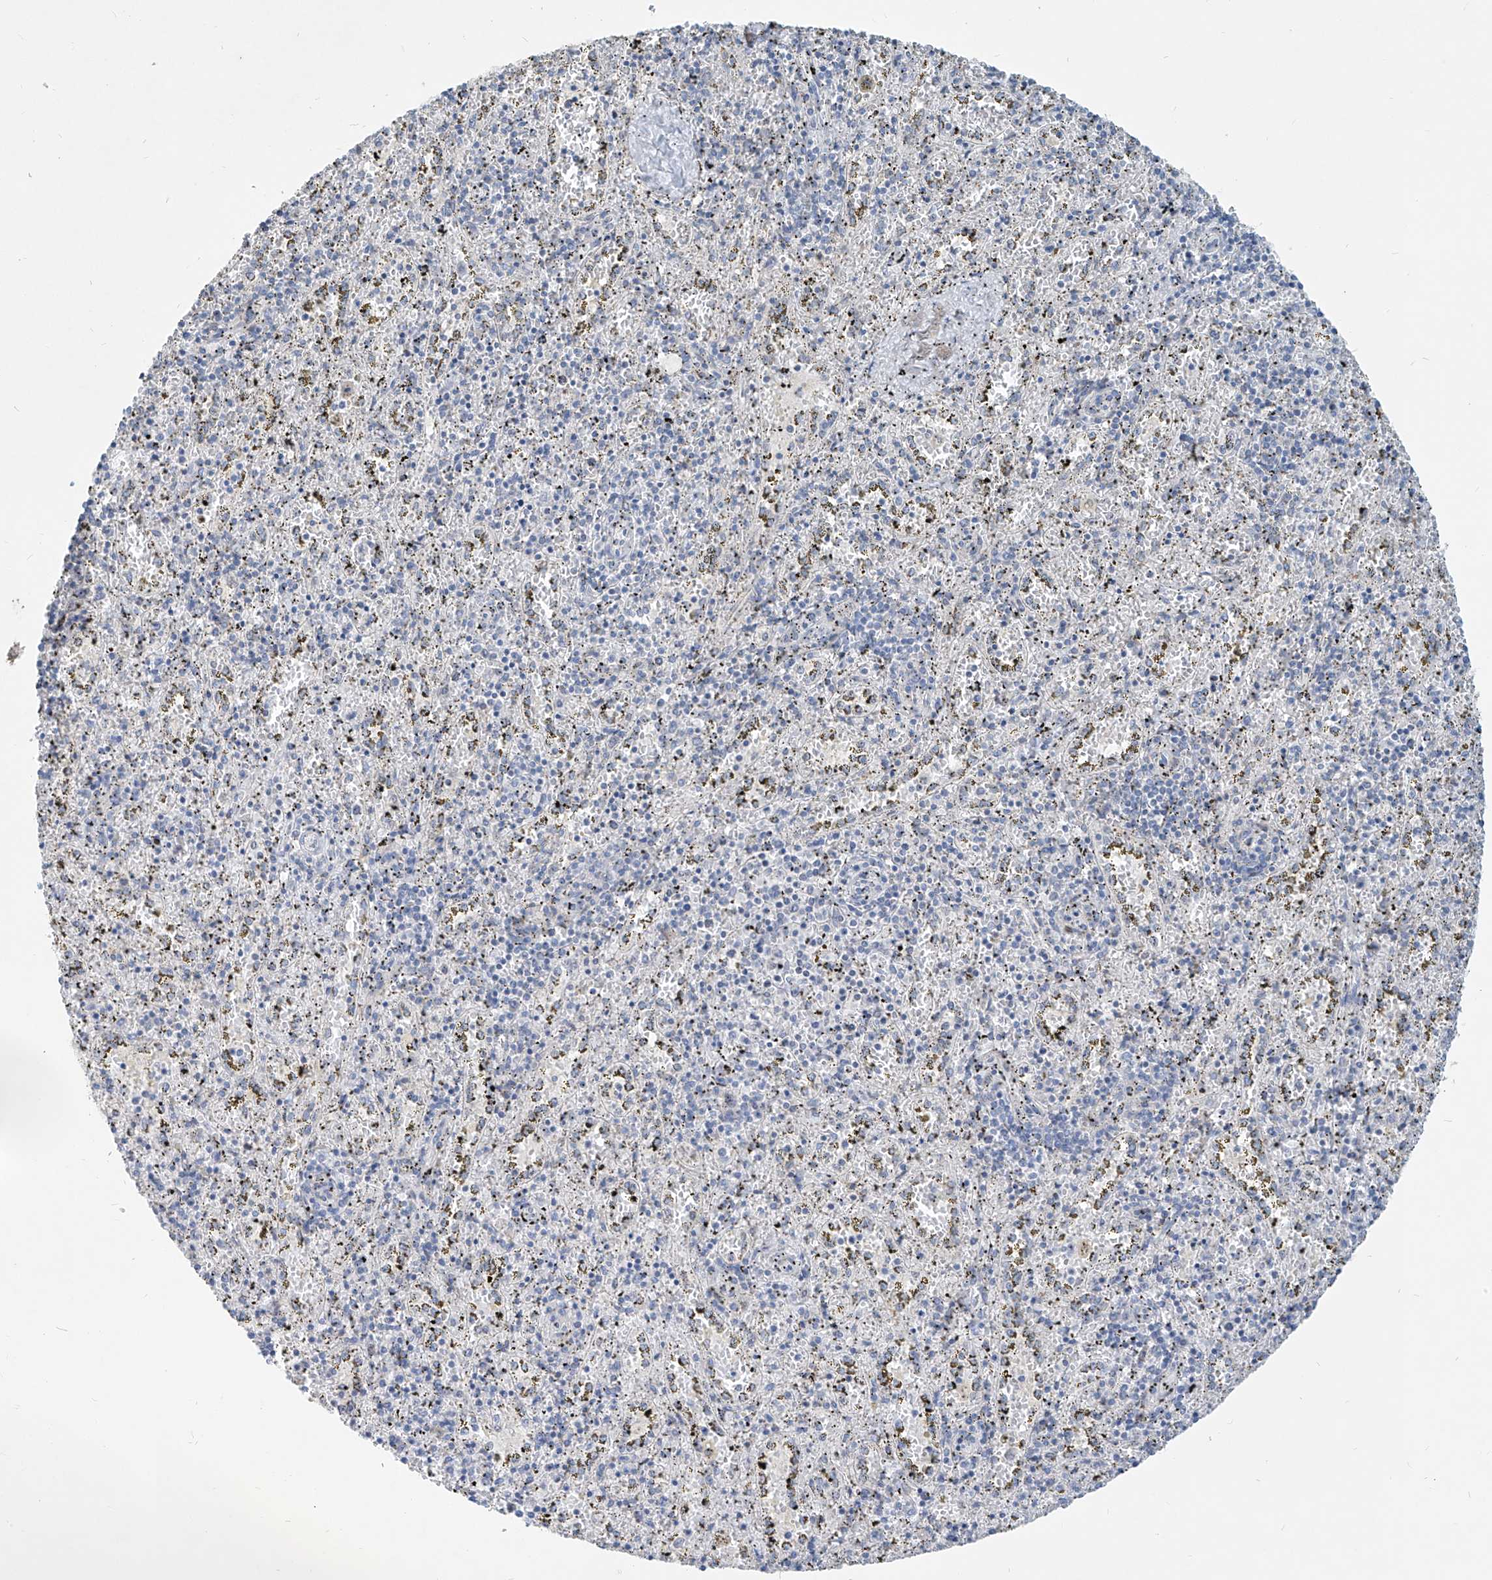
{"staining": {"intensity": "negative", "quantity": "none", "location": "none"}, "tissue": "spleen", "cell_type": "Cells in red pulp", "image_type": "normal", "snomed": [{"axis": "morphology", "description": "Normal tissue, NOS"}, {"axis": "topography", "description": "Spleen"}], "caption": "This is an IHC histopathology image of normal spleen. There is no staining in cells in red pulp.", "gene": "KRTAP25", "patient": {"sex": "male", "age": 11}}